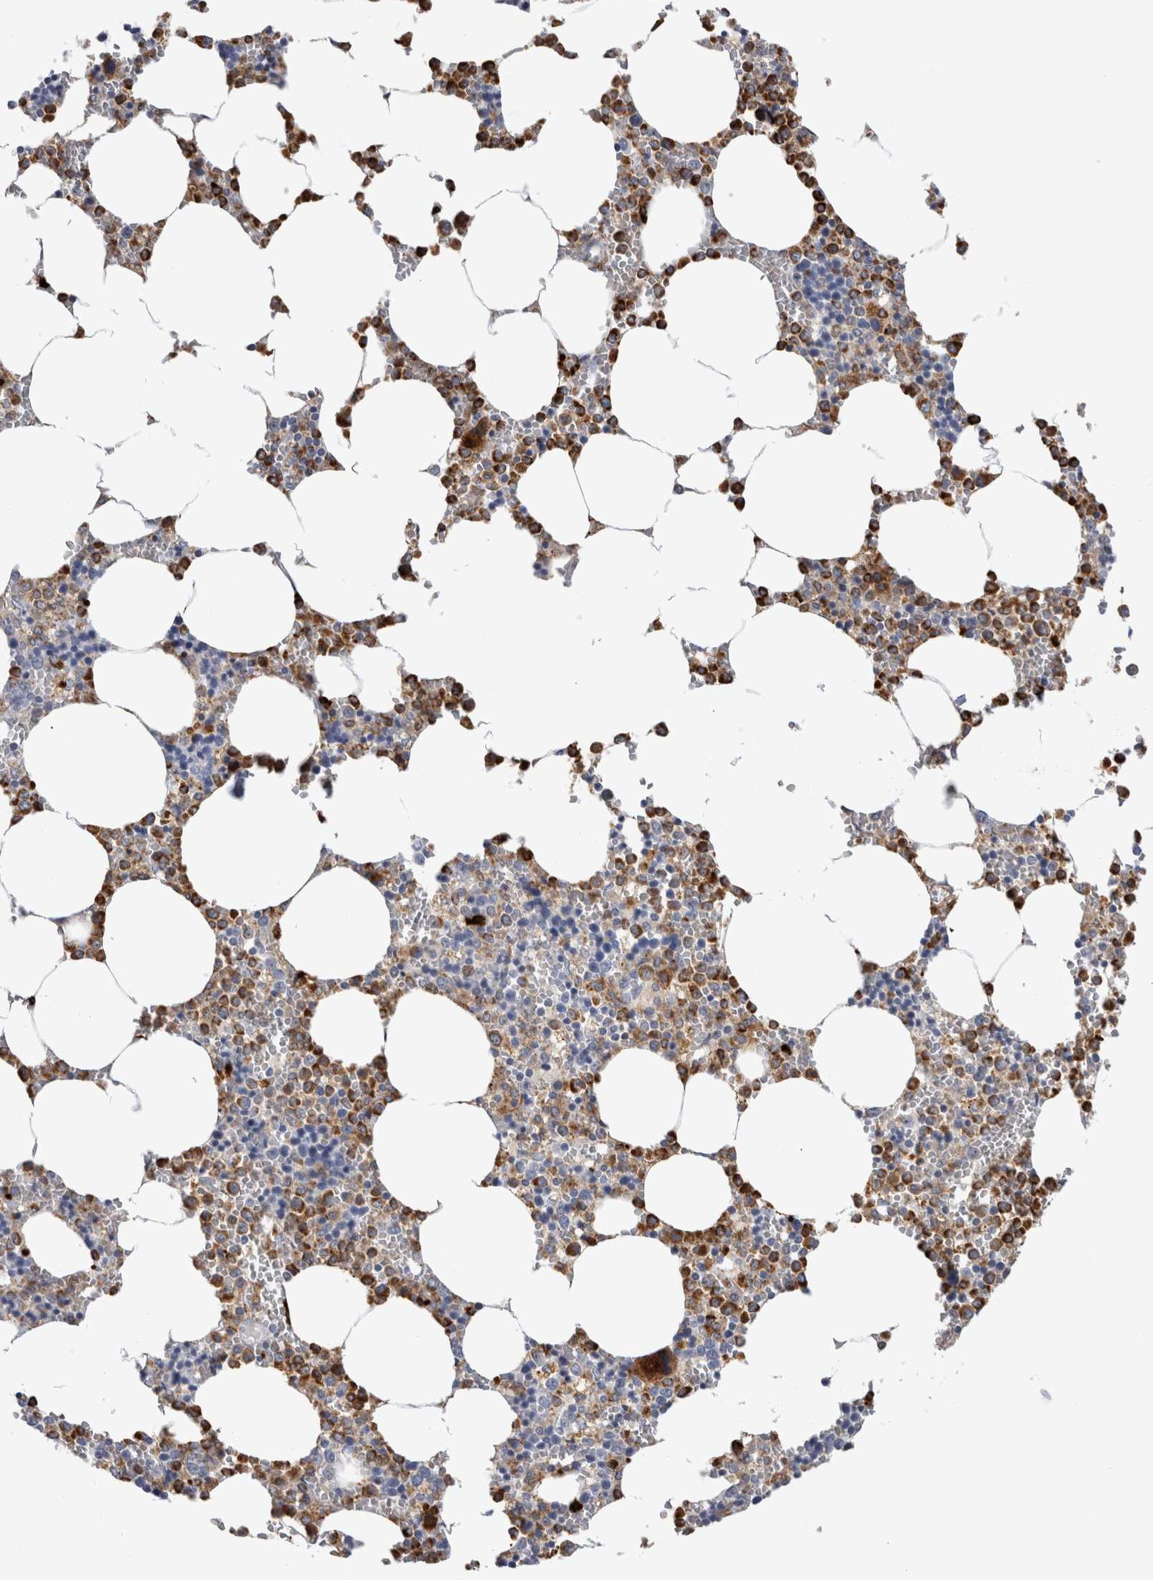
{"staining": {"intensity": "strong", "quantity": "25%-75%", "location": "cytoplasmic/membranous"}, "tissue": "bone marrow", "cell_type": "Hematopoietic cells", "image_type": "normal", "snomed": [{"axis": "morphology", "description": "Normal tissue, NOS"}, {"axis": "topography", "description": "Bone marrow"}], "caption": "Protein analysis of normal bone marrow exhibits strong cytoplasmic/membranous staining in approximately 25%-75% of hematopoietic cells. The staining was performed using DAB (3,3'-diaminobenzidine), with brown indicating positive protein expression. Nuclei are stained blue with hematoxylin.", "gene": "CD63", "patient": {"sex": "male", "age": 70}}